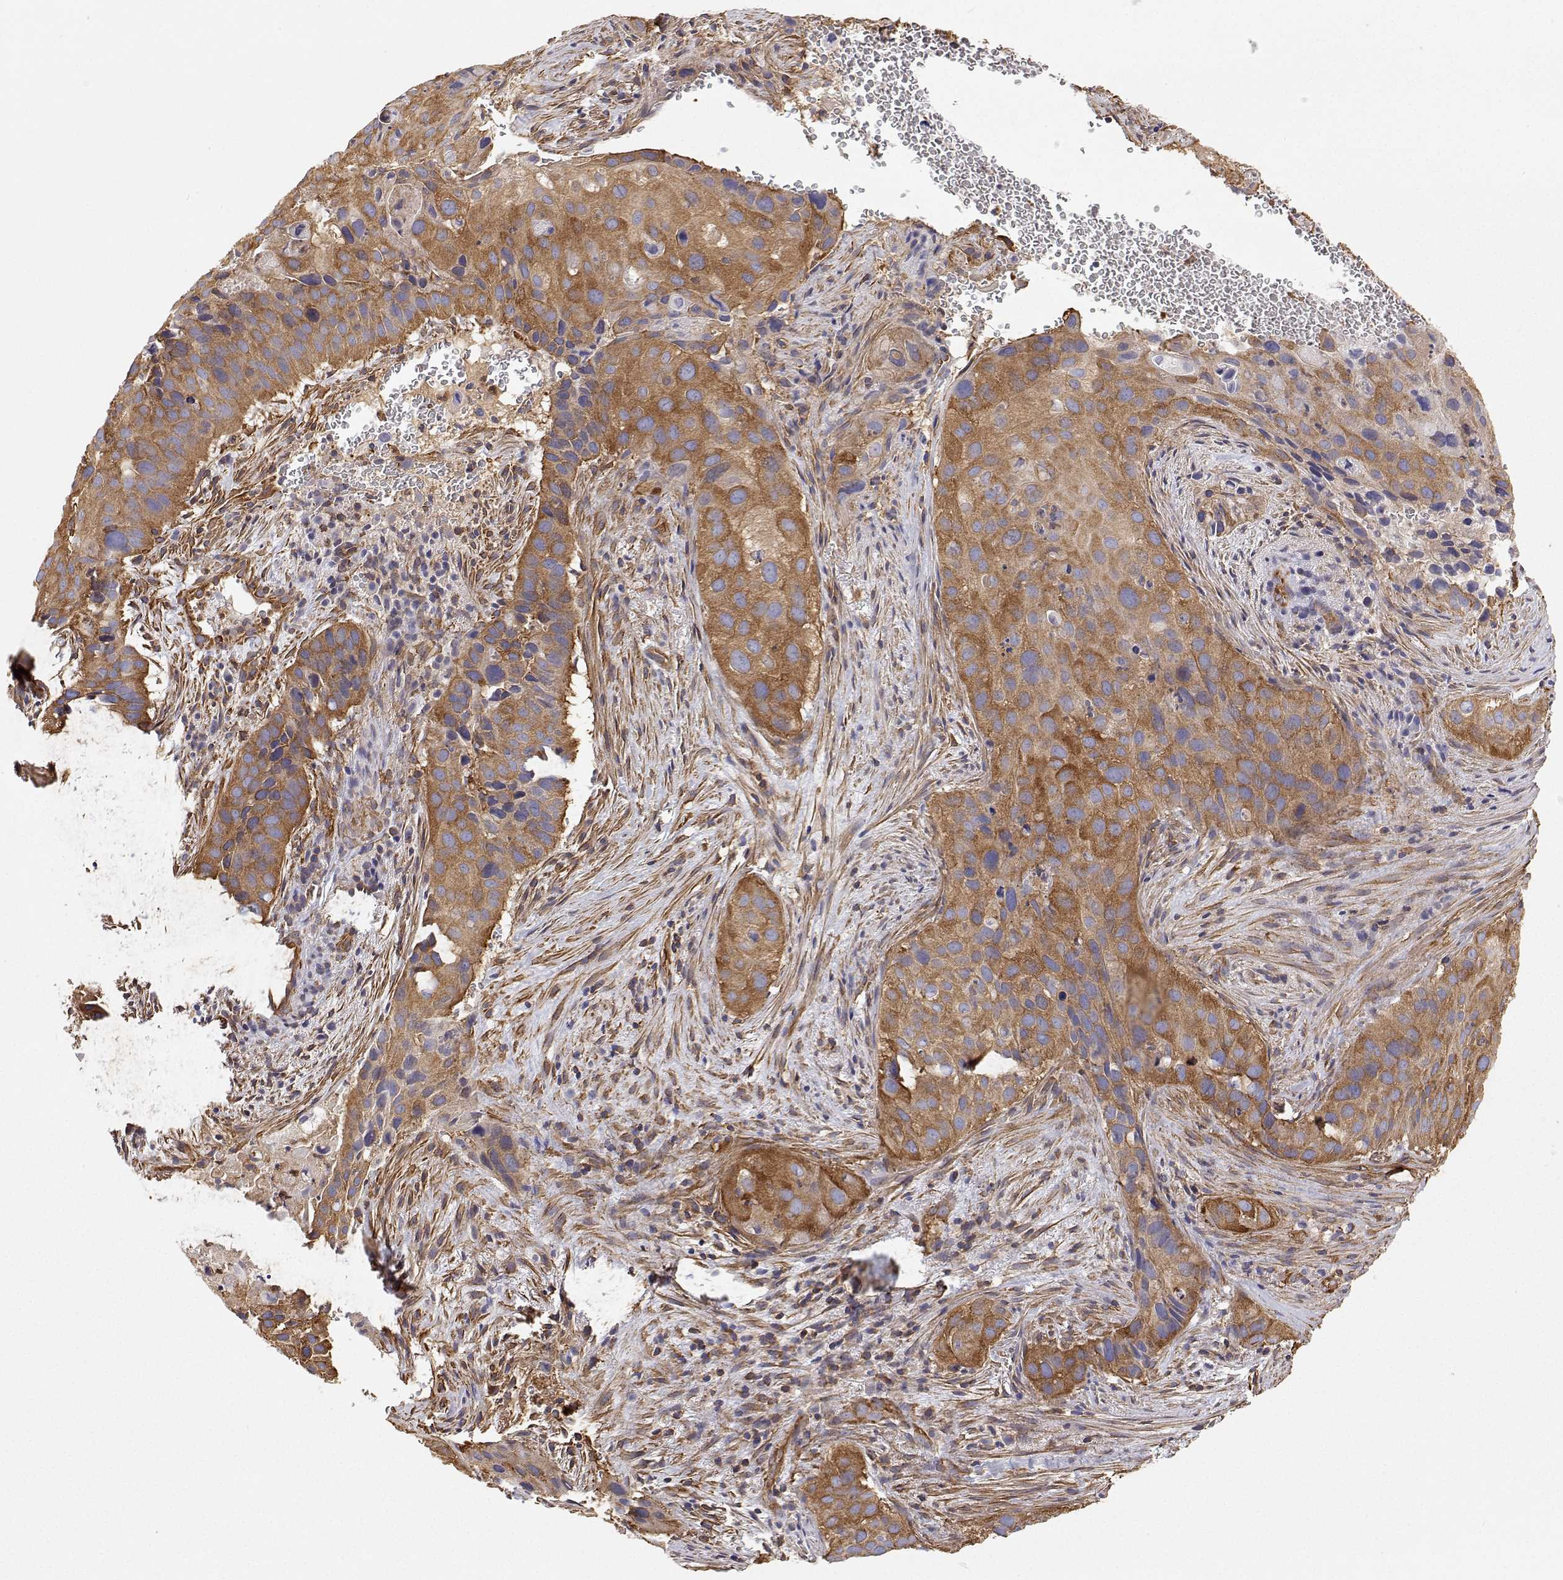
{"staining": {"intensity": "moderate", "quantity": ">75%", "location": "cytoplasmic/membranous"}, "tissue": "cervical cancer", "cell_type": "Tumor cells", "image_type": "cancer", "snomed": [{"axis": "morphology", "description": "Squamous cell carcinoma, NOS"}, {"axis": "topography", "description": "Cervix"}], "caption": "Tumor cells display moderate cytoplasmic/membranous staining in about >75% of cells in cervical cancer (squamous cell carcinoma).", "gene": "MYH9", "patient": {"sex": "female", "age": 38}}